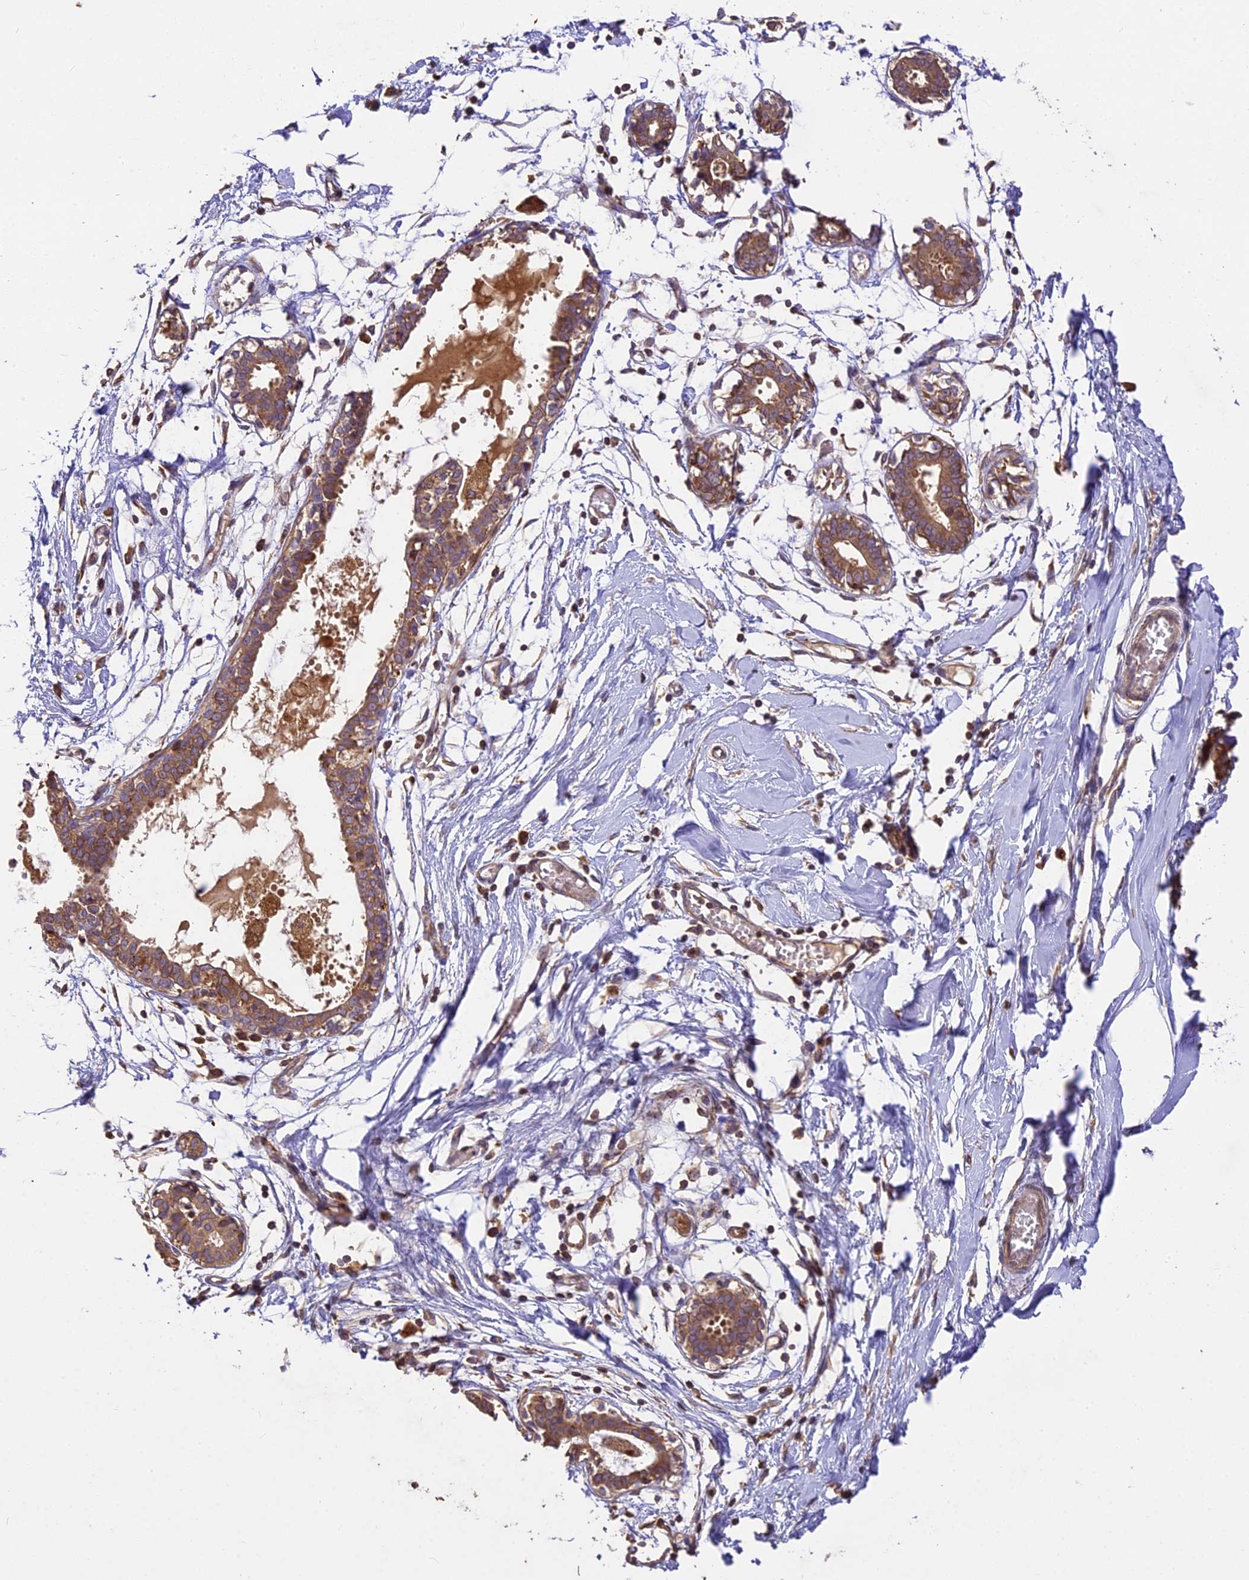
{"staining": {"intensity": "negative", "quantity": "none", "location": "none"}, "tissue": "breast", "cell_type": "Adipocytes", "image_type": "normal", "snomed": [{"axis": "morphology", "description": "Normal tissue, NOS"}, {"axis": "topography", "description": "Breast"}], "caption": "Photomicrograph shows no protein positivity in adipocytes of benign breast.", "gene": "BRAP", "patient": {"sex": "female", "age": 27}}